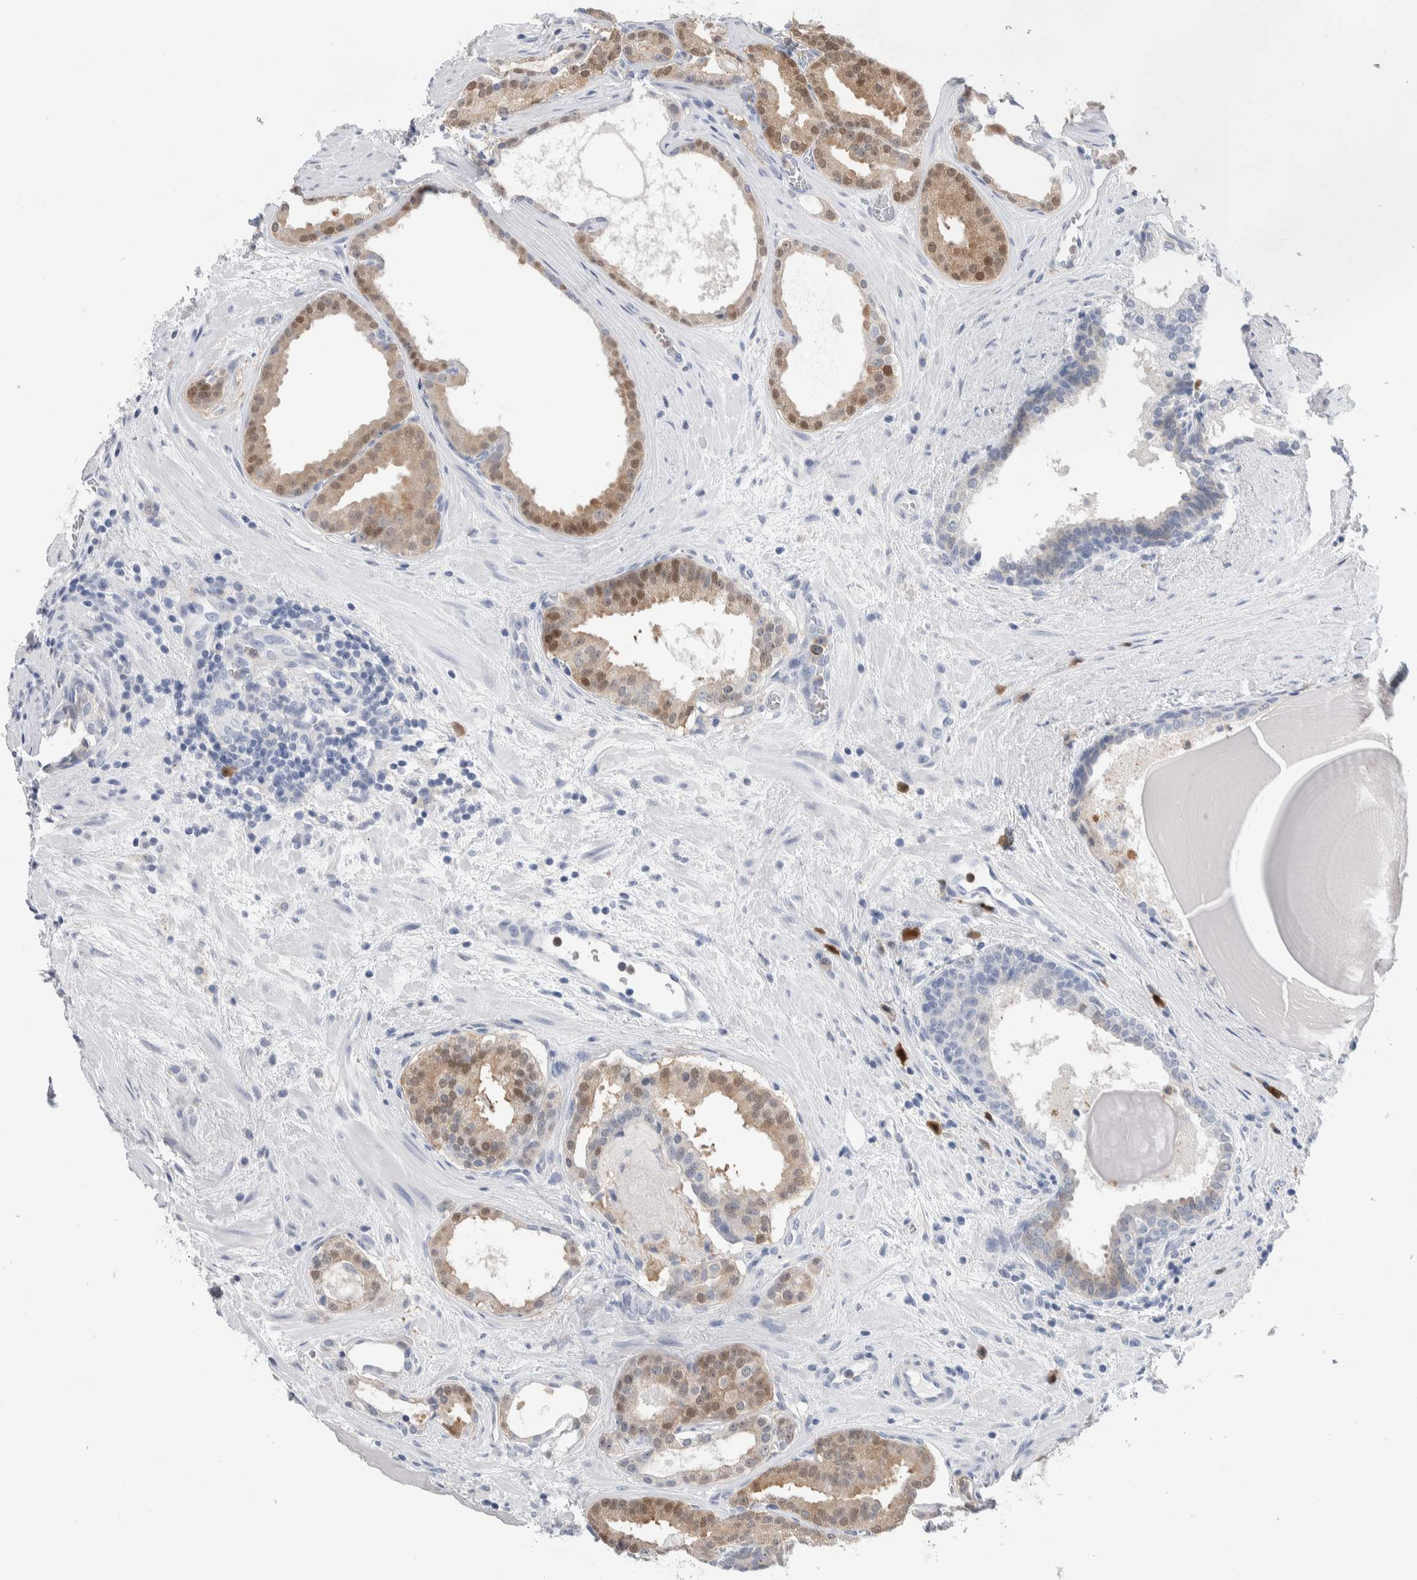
{"staining": {"intensity": "moderate", "quantity": "25%-75%", "location": "cytoplasmic/membranous,nuclear"}, "tissue": "prostate cancer", "cell_type": "Tumor cells", "image_type": "cancer", "snomed": [{"axis": "morphology", "description": "Adenocarcinoma, High grade"}, {"axis": "topography", "description": "Prostate"}], "caption": "Prostate cancer (adenocarcinoma (high-grade)) stained for a protein (brown) reveals moderate cytoplasmic/membranous and nuclear positive expression in approximately 25%-75% of tumor cells.", "gene": "LURAP1L", "patient": {"sex": "male", "age": 60}}